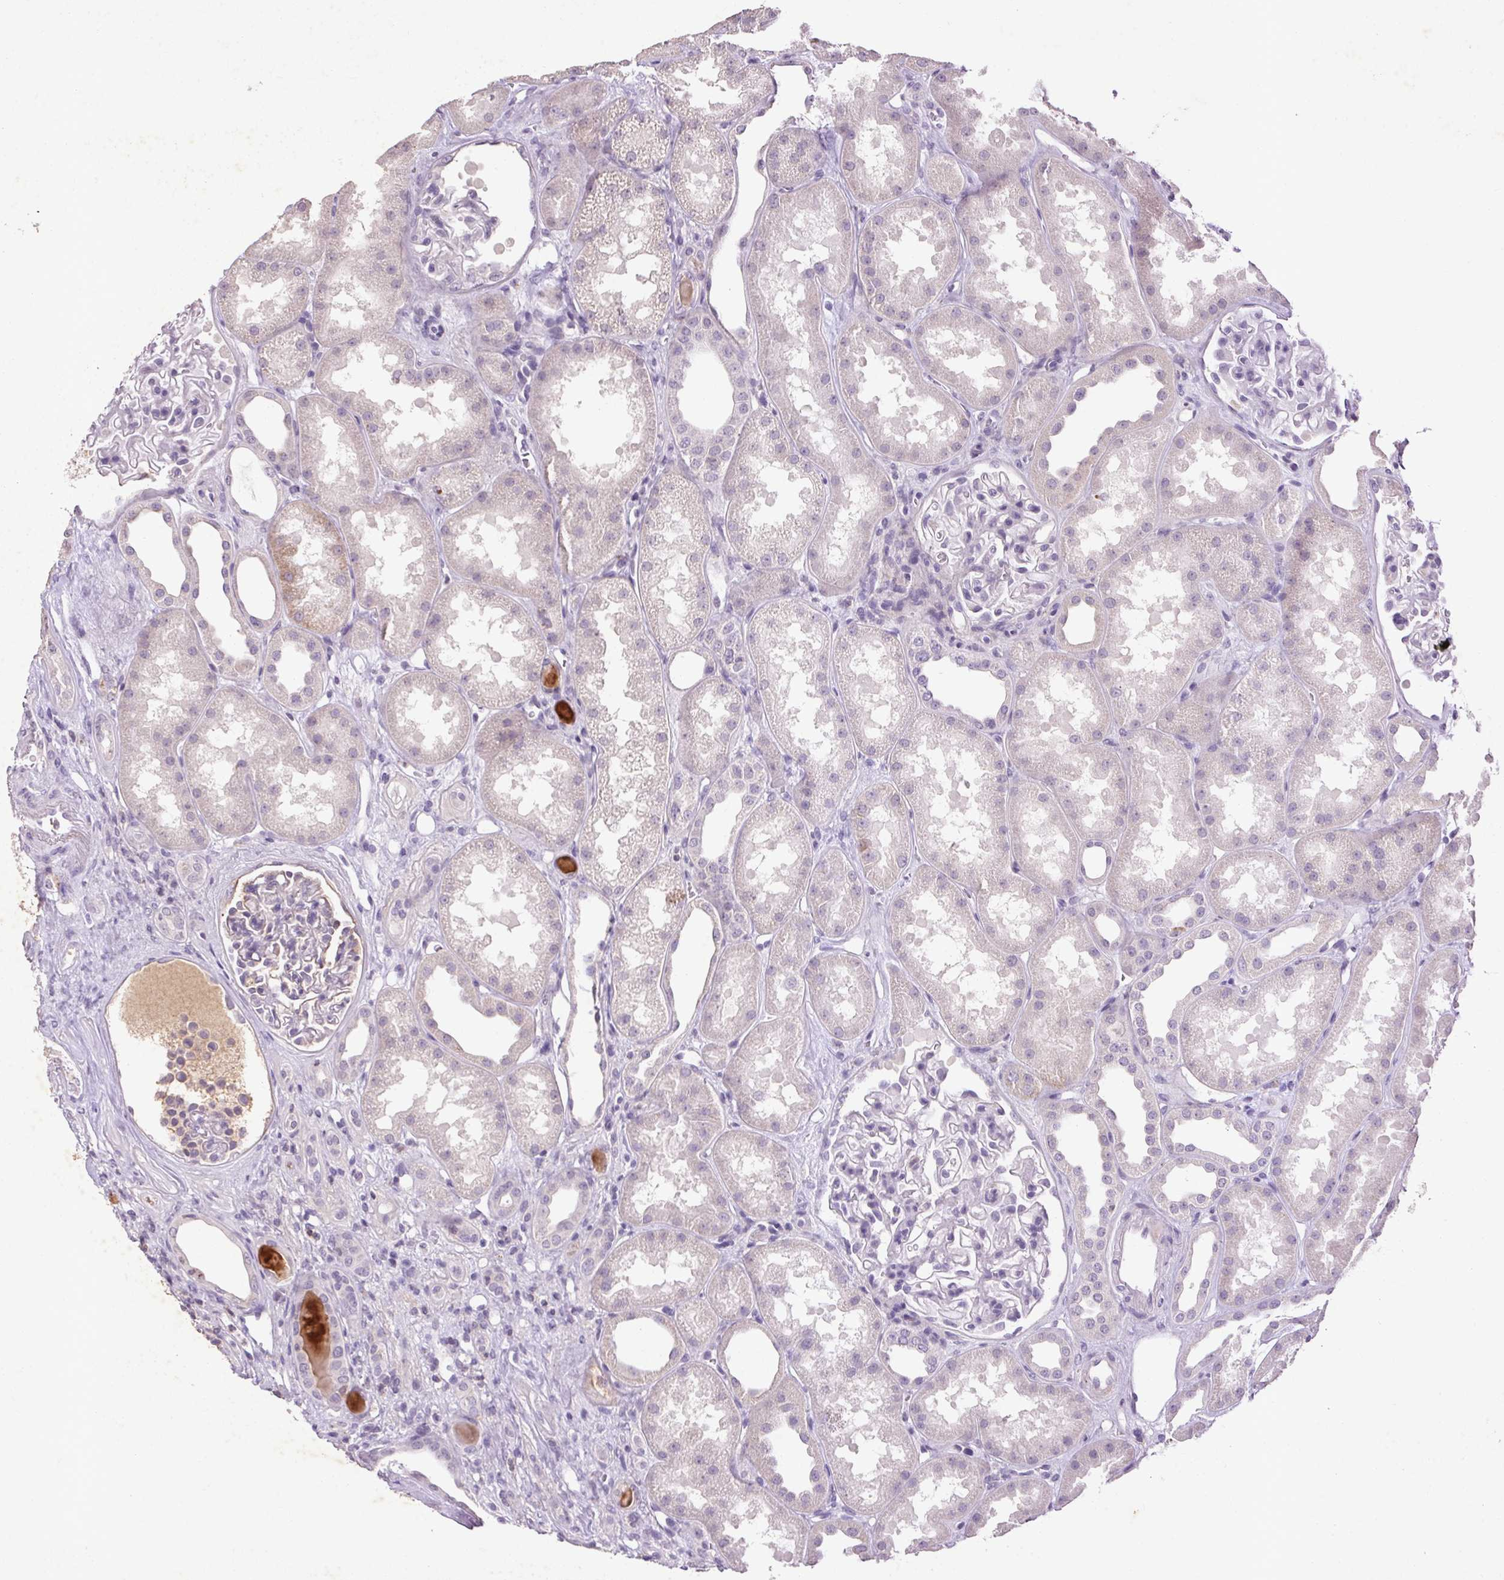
{"staining": {"intensity": "negative", "quantity": "none", "location": "none"}, "tissue": "kidney", "cell_type": "Cells in glomeruli", "image_type": "normal", "snomed": [{"axis": "morphology", "description": "Normal tissue, NOS"}, {"axis": "topography", "description": "Kidney"}], "caption": "There is no significant expression in cells in glomeruli of kidney. (Immunohistochemistry, brightfield microscopy, high magnification).", "gene": "FNDC7", "patient": {"sex": "male", "age": 61}}